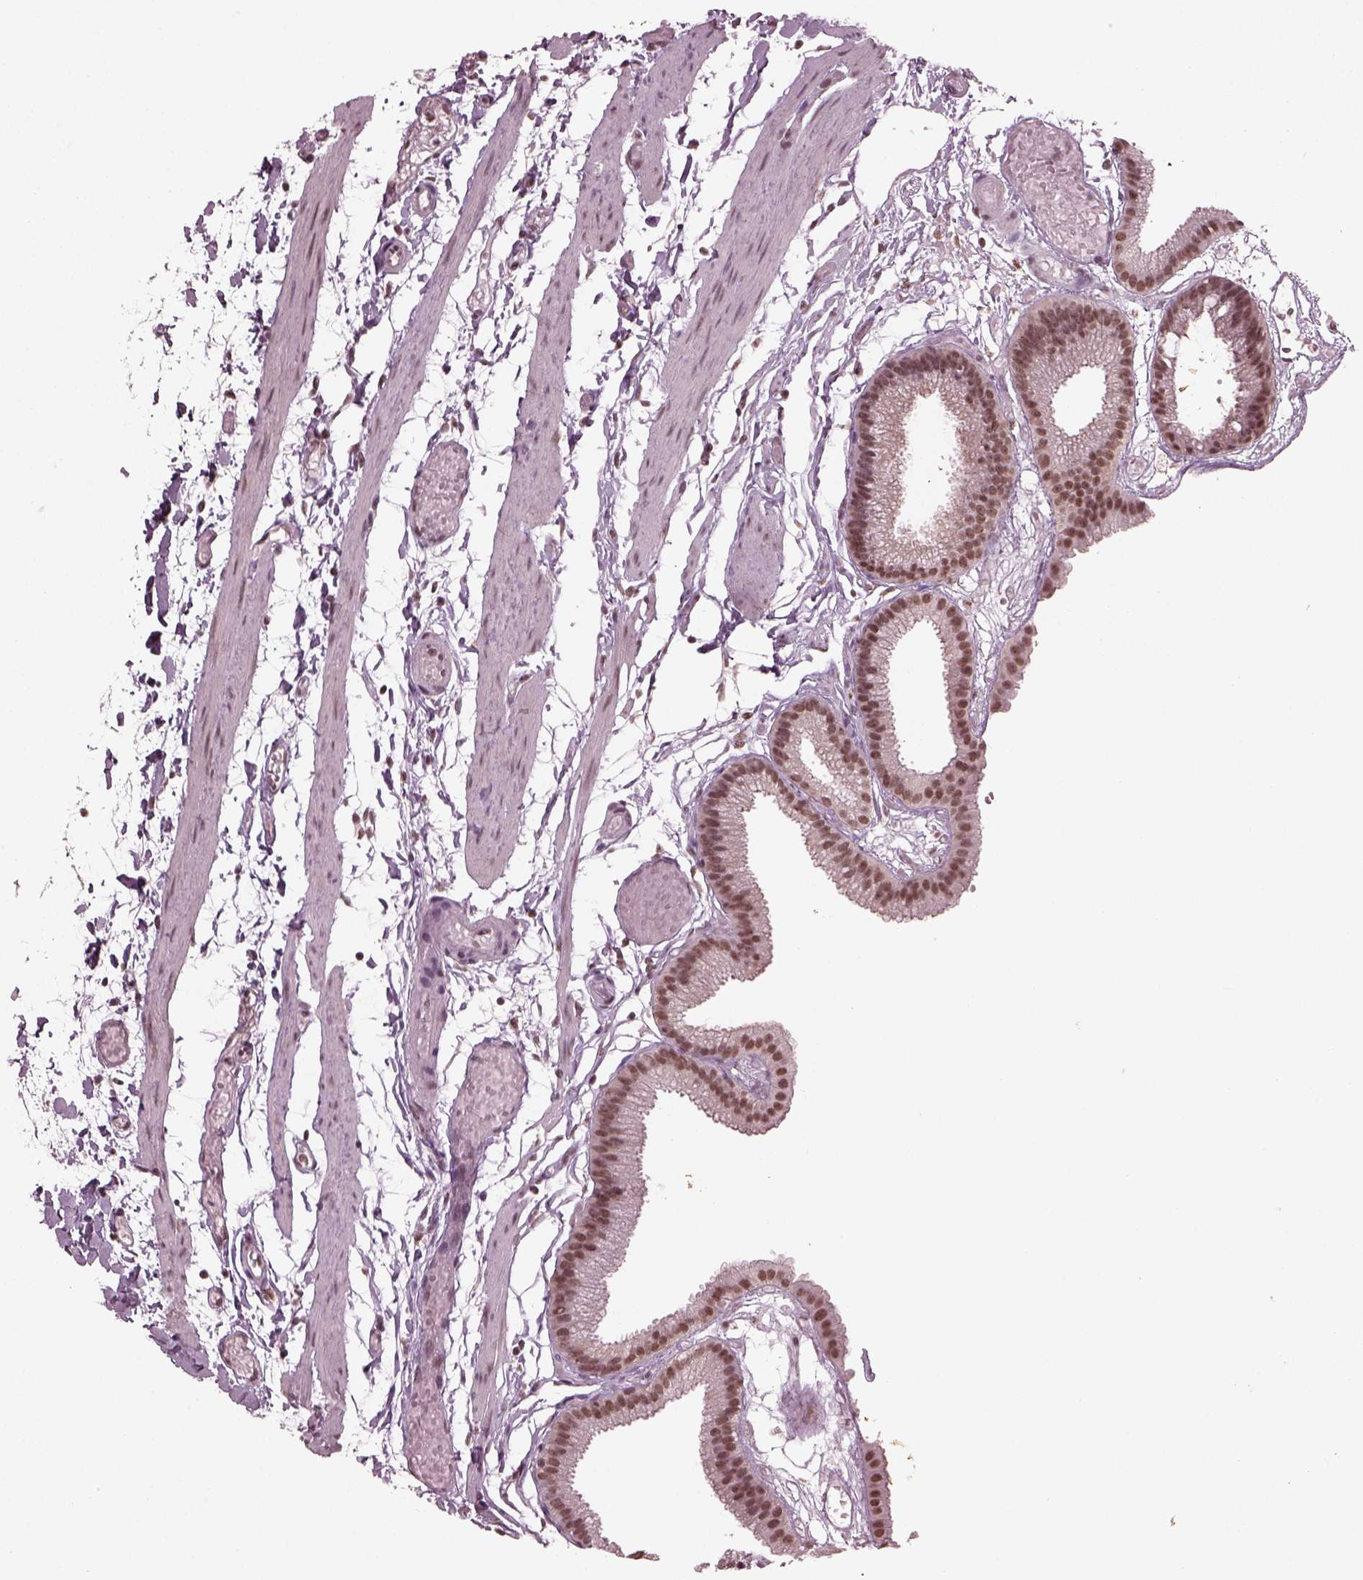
{"staining": {"intensity": "moderate", "quantity": ">75%", "location": "nuclear"}, "tissue": "gallbladder", "cell_type": "Glandular cells", "image_type": "normal", "snomed": [{"axis": "morphology", "description": "Normal tissue, NOS"}, {"axis": "topography", "description": "Gallbladder"}], "caption": "Immunohistochemistry (IHC) (DAB (3,3'-diaminobenzidine)) staining of benign human gallbladder shows moderate nuclear protein expression in about >75% of glandular cells.", "gene": "RUVBL2", "patient": {"sex": "female", "age": 45}}